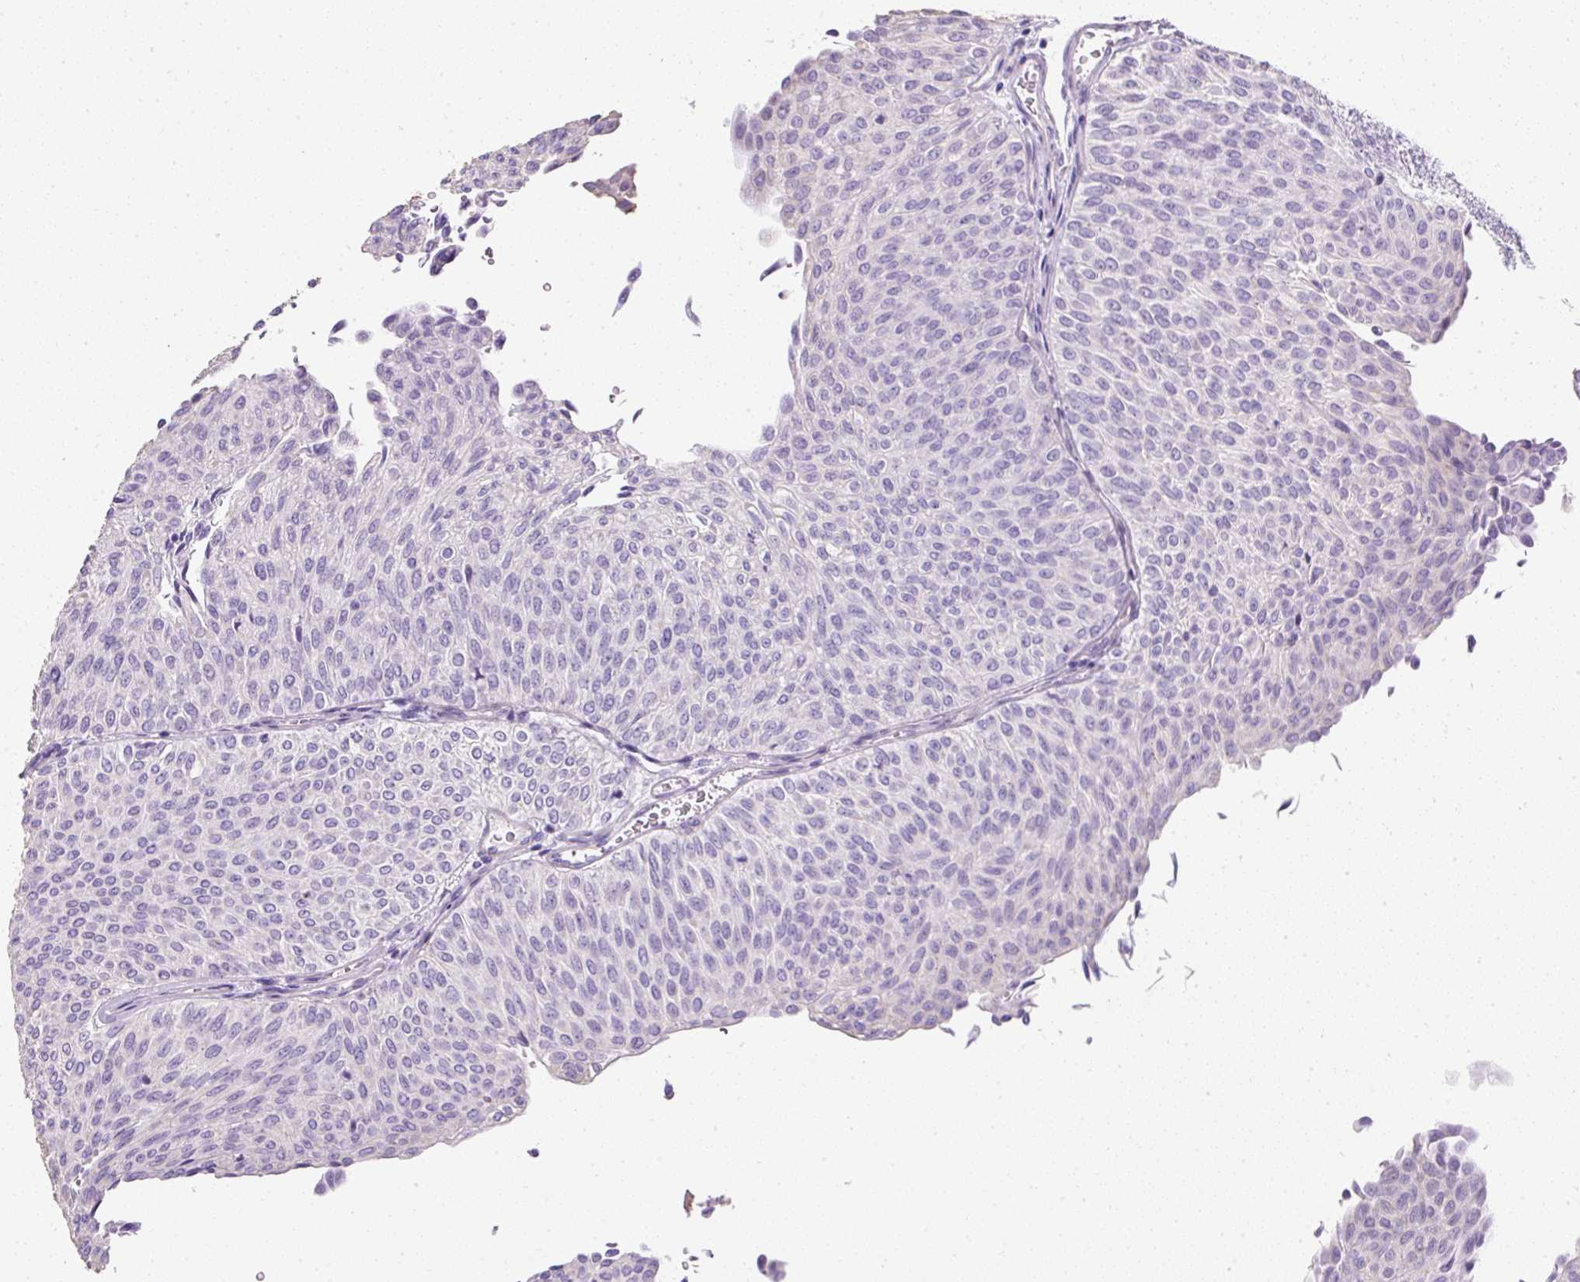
{"staining": {"intensity": "negative", "quantity": "none", "location": "none"}, "tissue": "urothelial cancer", "cell_type": "Tumor cells", "image_type": "cancer", "snomed": [{"axis": "morphology", "description": "Urothelial carcinoma, Low grade"}, {"axis": "topography", "description": "Urinary bladder"}], "caption": "IHC histopathology image of urothelial cancer stained for a protein (brown), which exhibits no staining in tumor cells.", "gene": "C2CD4C", "patient": {"sex": "male", "age": 78}}